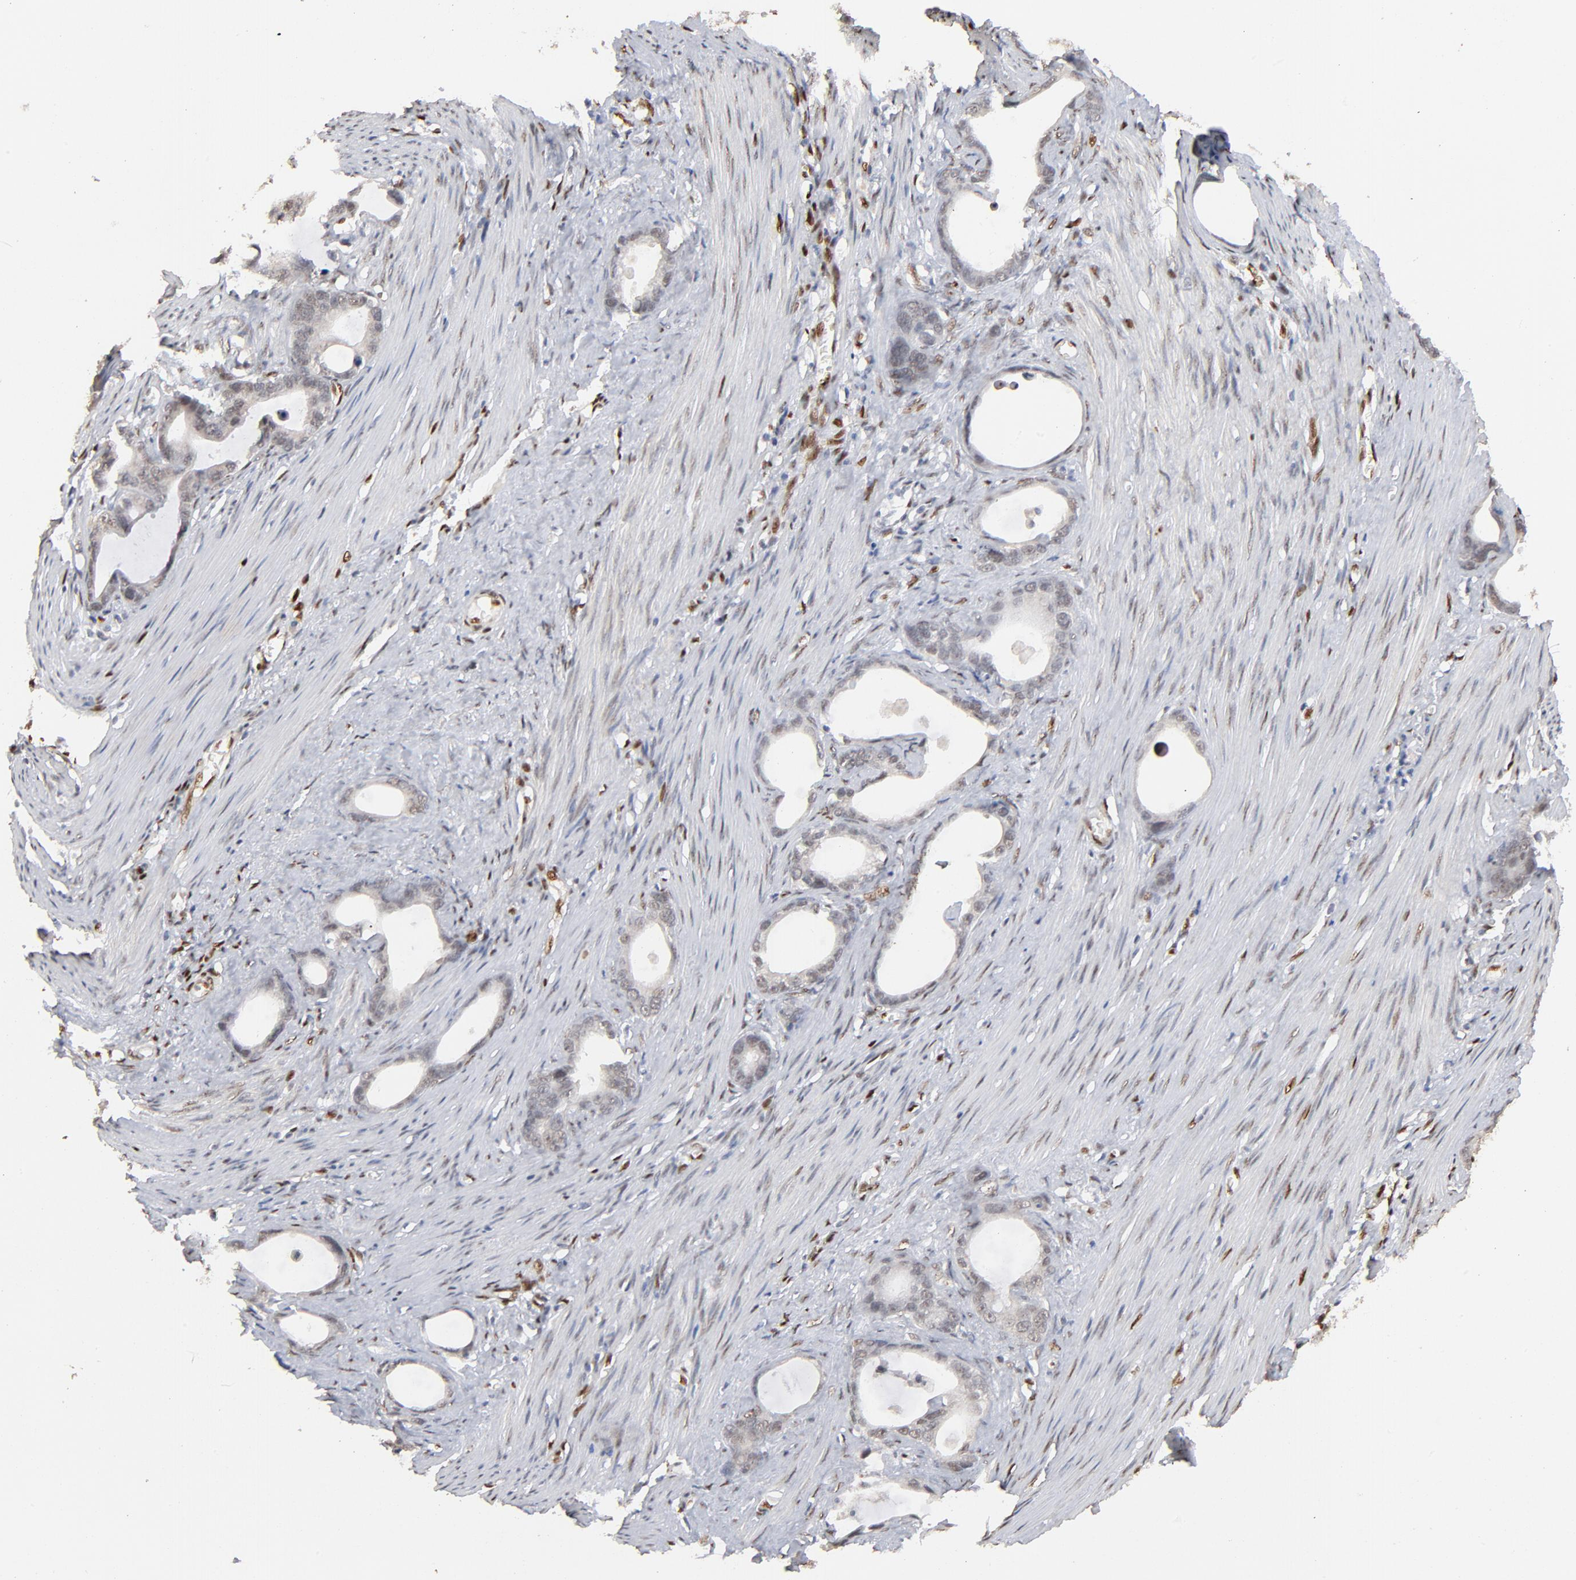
{"staining": {"intensity": "negative", "quantity": "none", "location": "none"}, "tissue": "stomach cancer", "cell_type": "Tumor cells", "image_type": "cancer", "snomed": [{"axis": "morphology", "description": "Adenocarcinoma, NOS"}, {"axis": "topography", "description": "Stomach"}], "caption": "Immunohistochemical staining of human stomach cancer (adenocarcinoma) displays no significant staining in tumor cells.", "gene": "NFIB", "patient": {"sex": "female", "age": 75}}